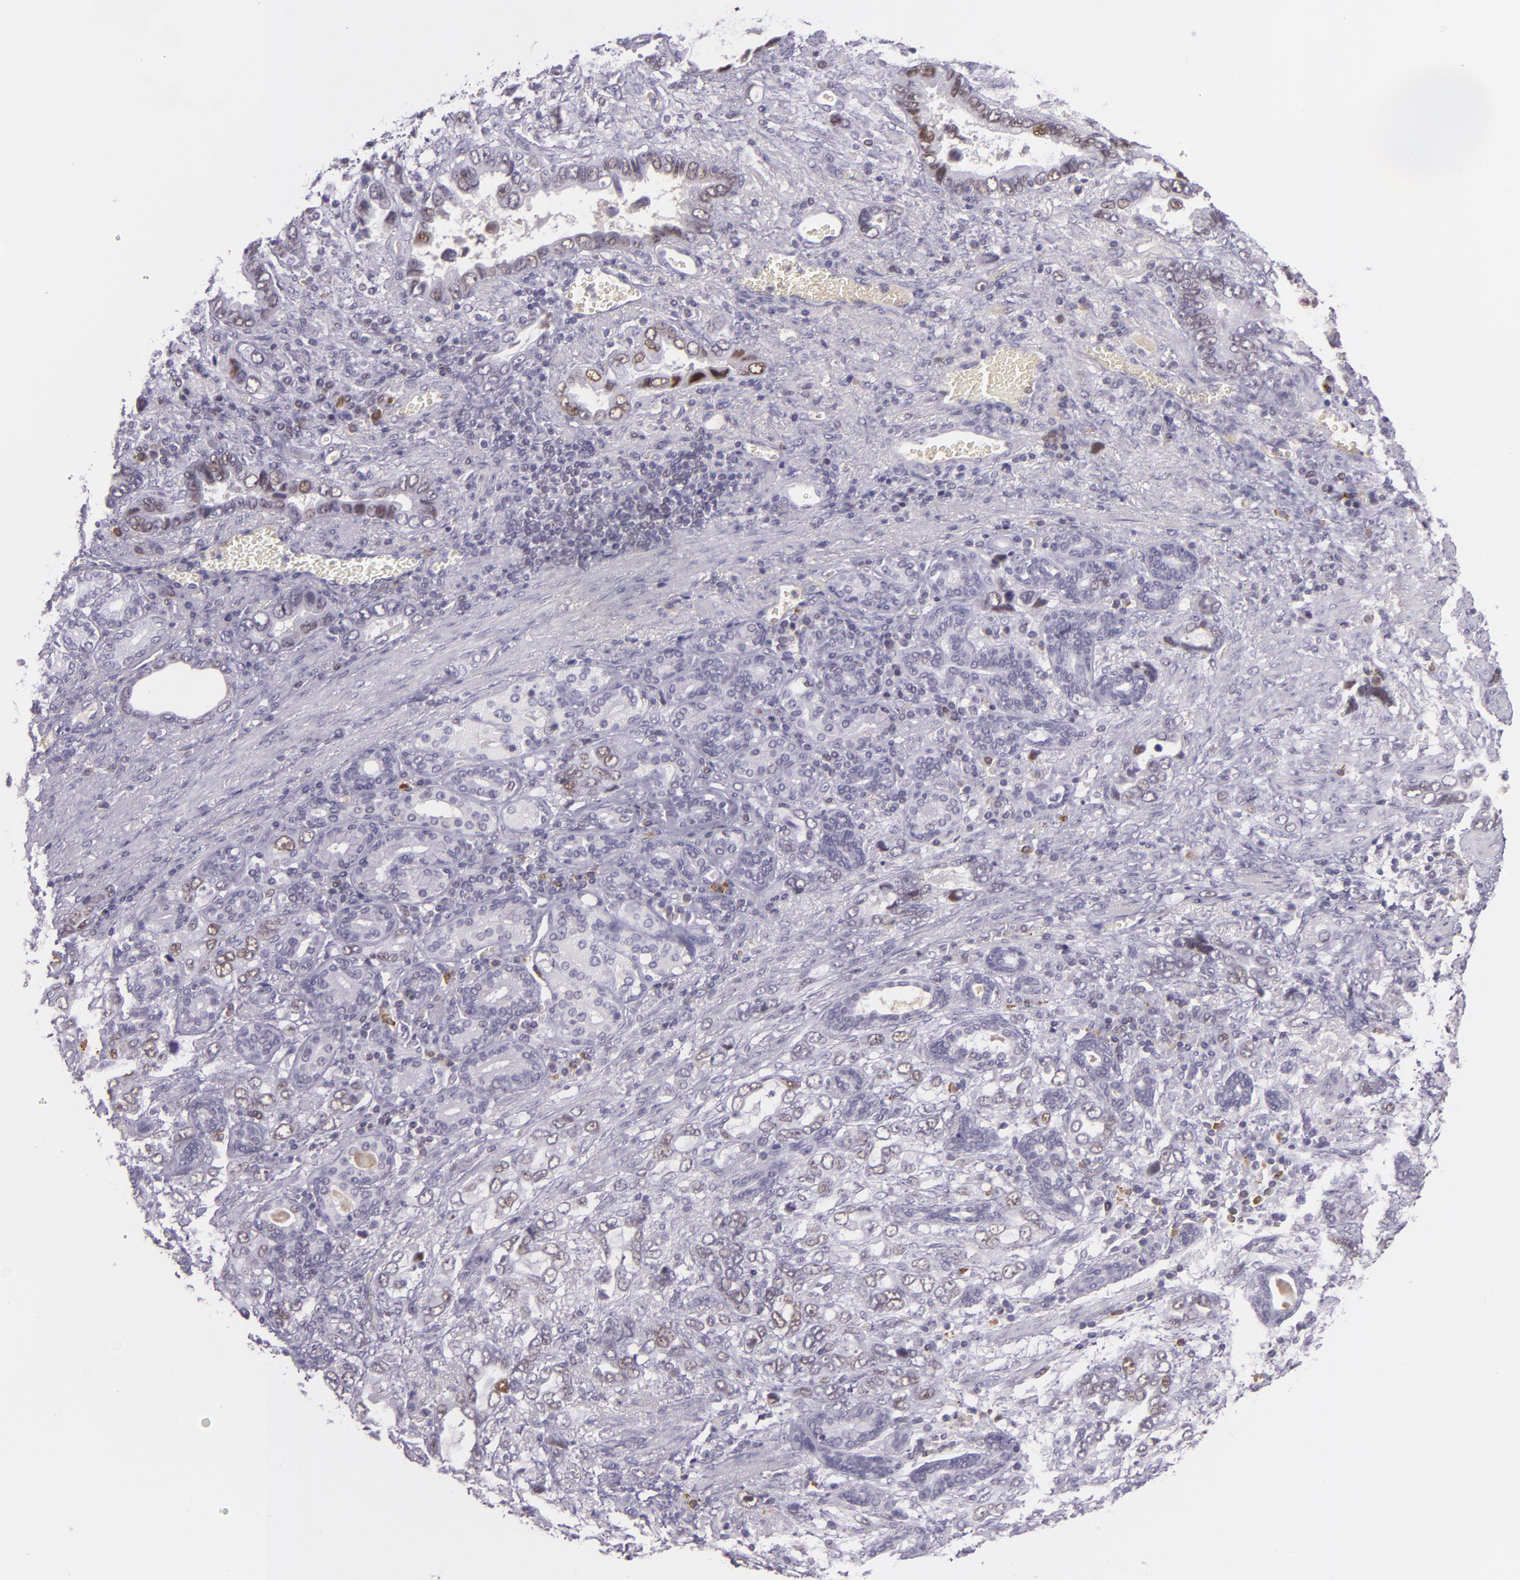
{"staining": {"intensity": "weak", "quantity": "<25%", "location": "nuclear"}, "tissue": "stomach cancer", "cell_type": "Tumor cells", "image_type": "cancer", "snomed": [{"axis": "morphology", "description": "Adenocarcinoma, NOS"}, {"axis": "topography", "description": "Stomach"}], "caption": "Adenocarcinoma (stomach) was stained to show a protein in brown. There is no significant expression in tumor cells.", "gene": "CHEK2", "patient": {"sex": "male", "age": 78}}